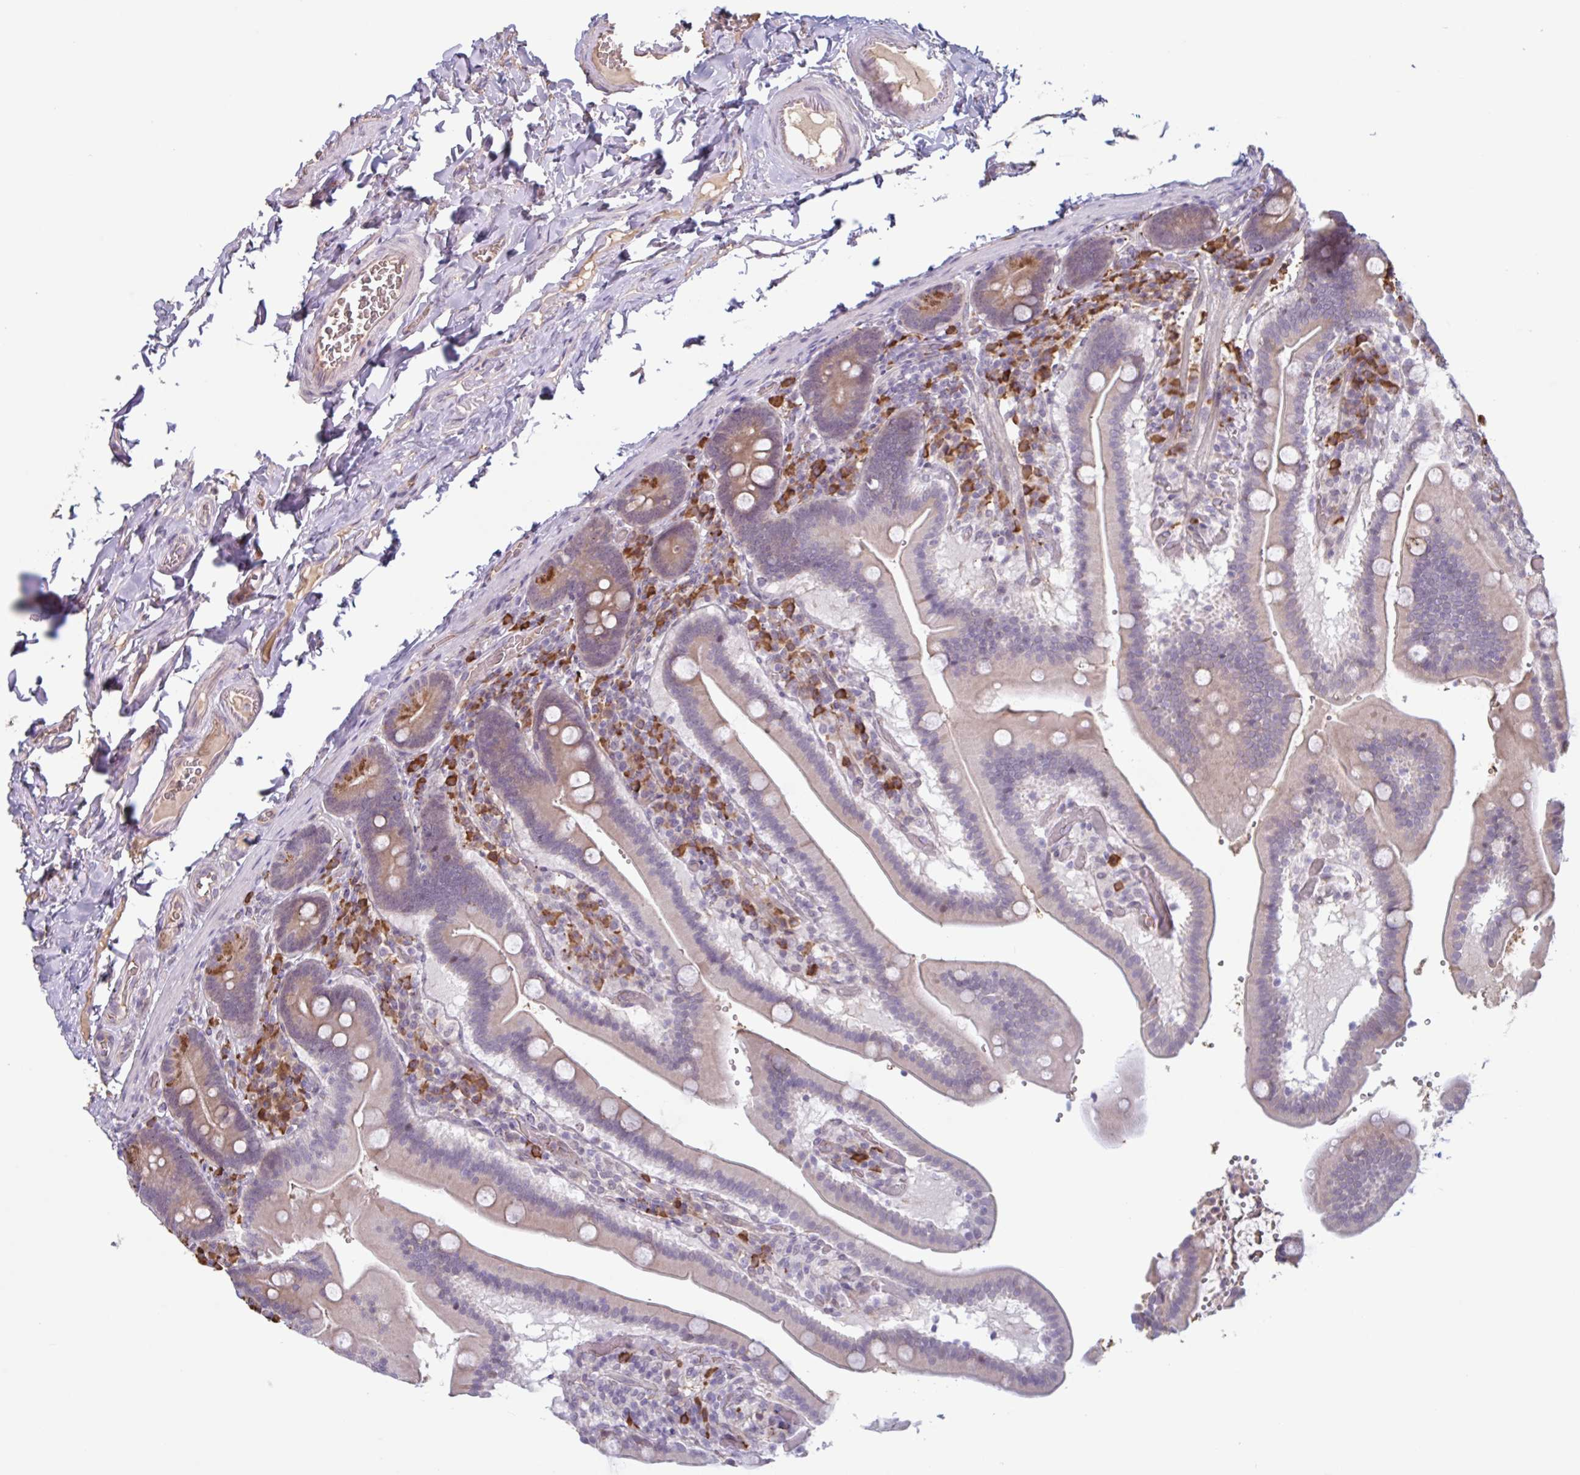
{"staining": {"intensity": "moderate", "quantity": "<25%", "location": "cytoplasmic/membranous"}, "tissue": "duodenum", "cell_type": "Glandular cells", "image_type": "normal", "snomed": [{"axis": "morphology", "description": "Normal tissue, NOS"}, {"axis": "topography", "description": "Duodenum"}], "caption": "IHC staining of unremarkable duodenum, which exhibits low levels of moderate cytoplasmic/membranous positivity in about <25% of glandular cells indicating moderate cytoplasmic/membranous protein positivity. The staining was performed using DAB (brown) for protein detection and nuclei were counterstained in hematoxylin (blue).", "gene": "TAF1D", "patient": {"sex": "female", "age": 62}}